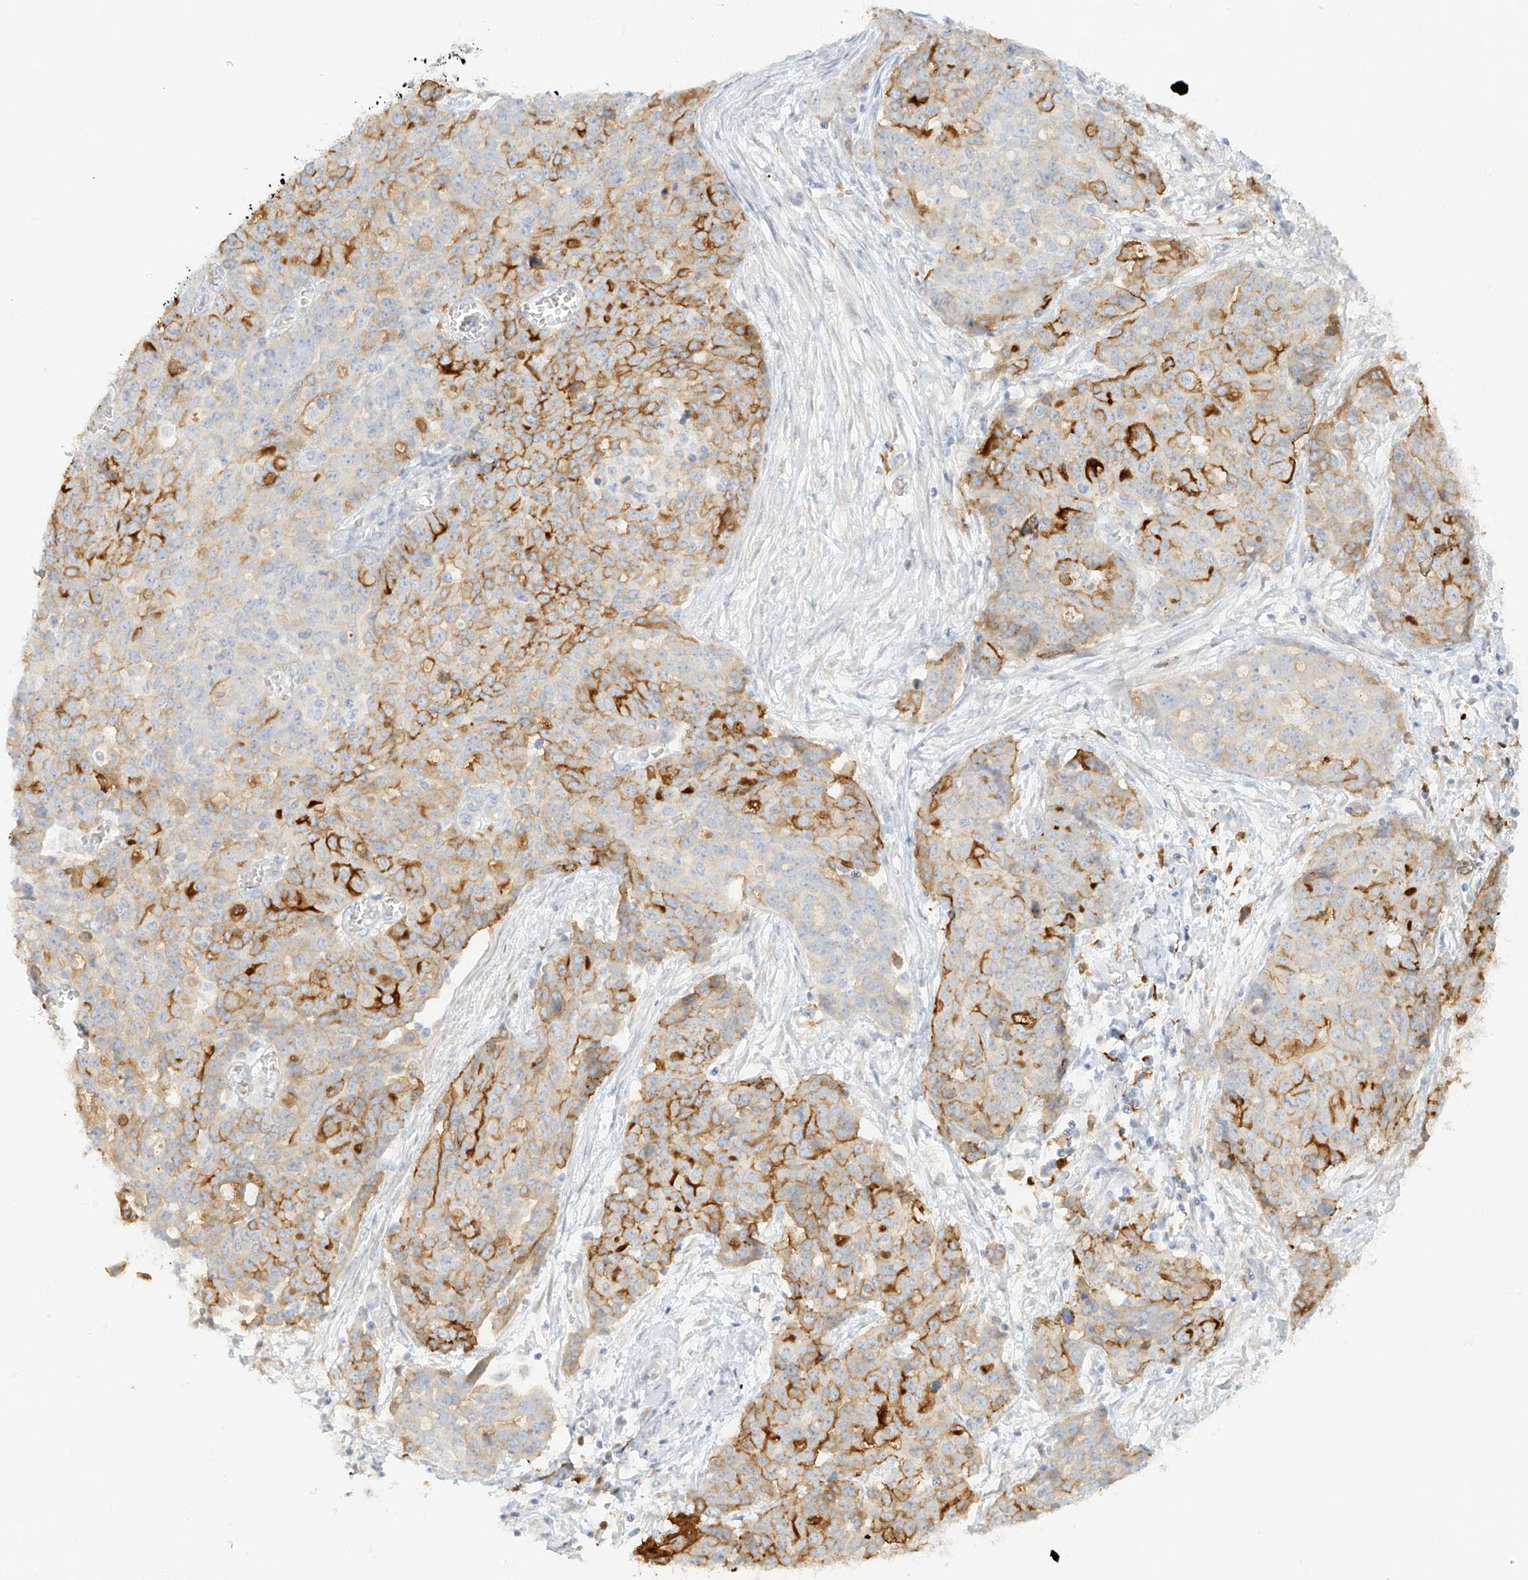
{"staining": {"intensity": "strong", "quantity": "25%-75%", "location": "cytoplasmic/membranous"}, "tissue": "ovarian cancer", "cell_type": "Tumor cells", "image_type": "cancer", "snomed": [{"axis": "morphology", "description": "Cystadenocarcinoma, serous, NOS"}, {"axis": "topography", "description": "Soft tissue"}, {"axis": "topography", "description": "Ovary"}], "caption": "Immunohistochemistry image of neoplastic tissue: ovarian serous cystadenocarcinoma stained using immunohistochemistry (IHC) exhibits high levels of strong protein expression localized specifically in the cytoplasmic/membranous of tumor cells, appearing as a cytoplasmic/membranous brown color.", "gene": "UPK1B", "patient": {"sex": "female", "age": 57}}